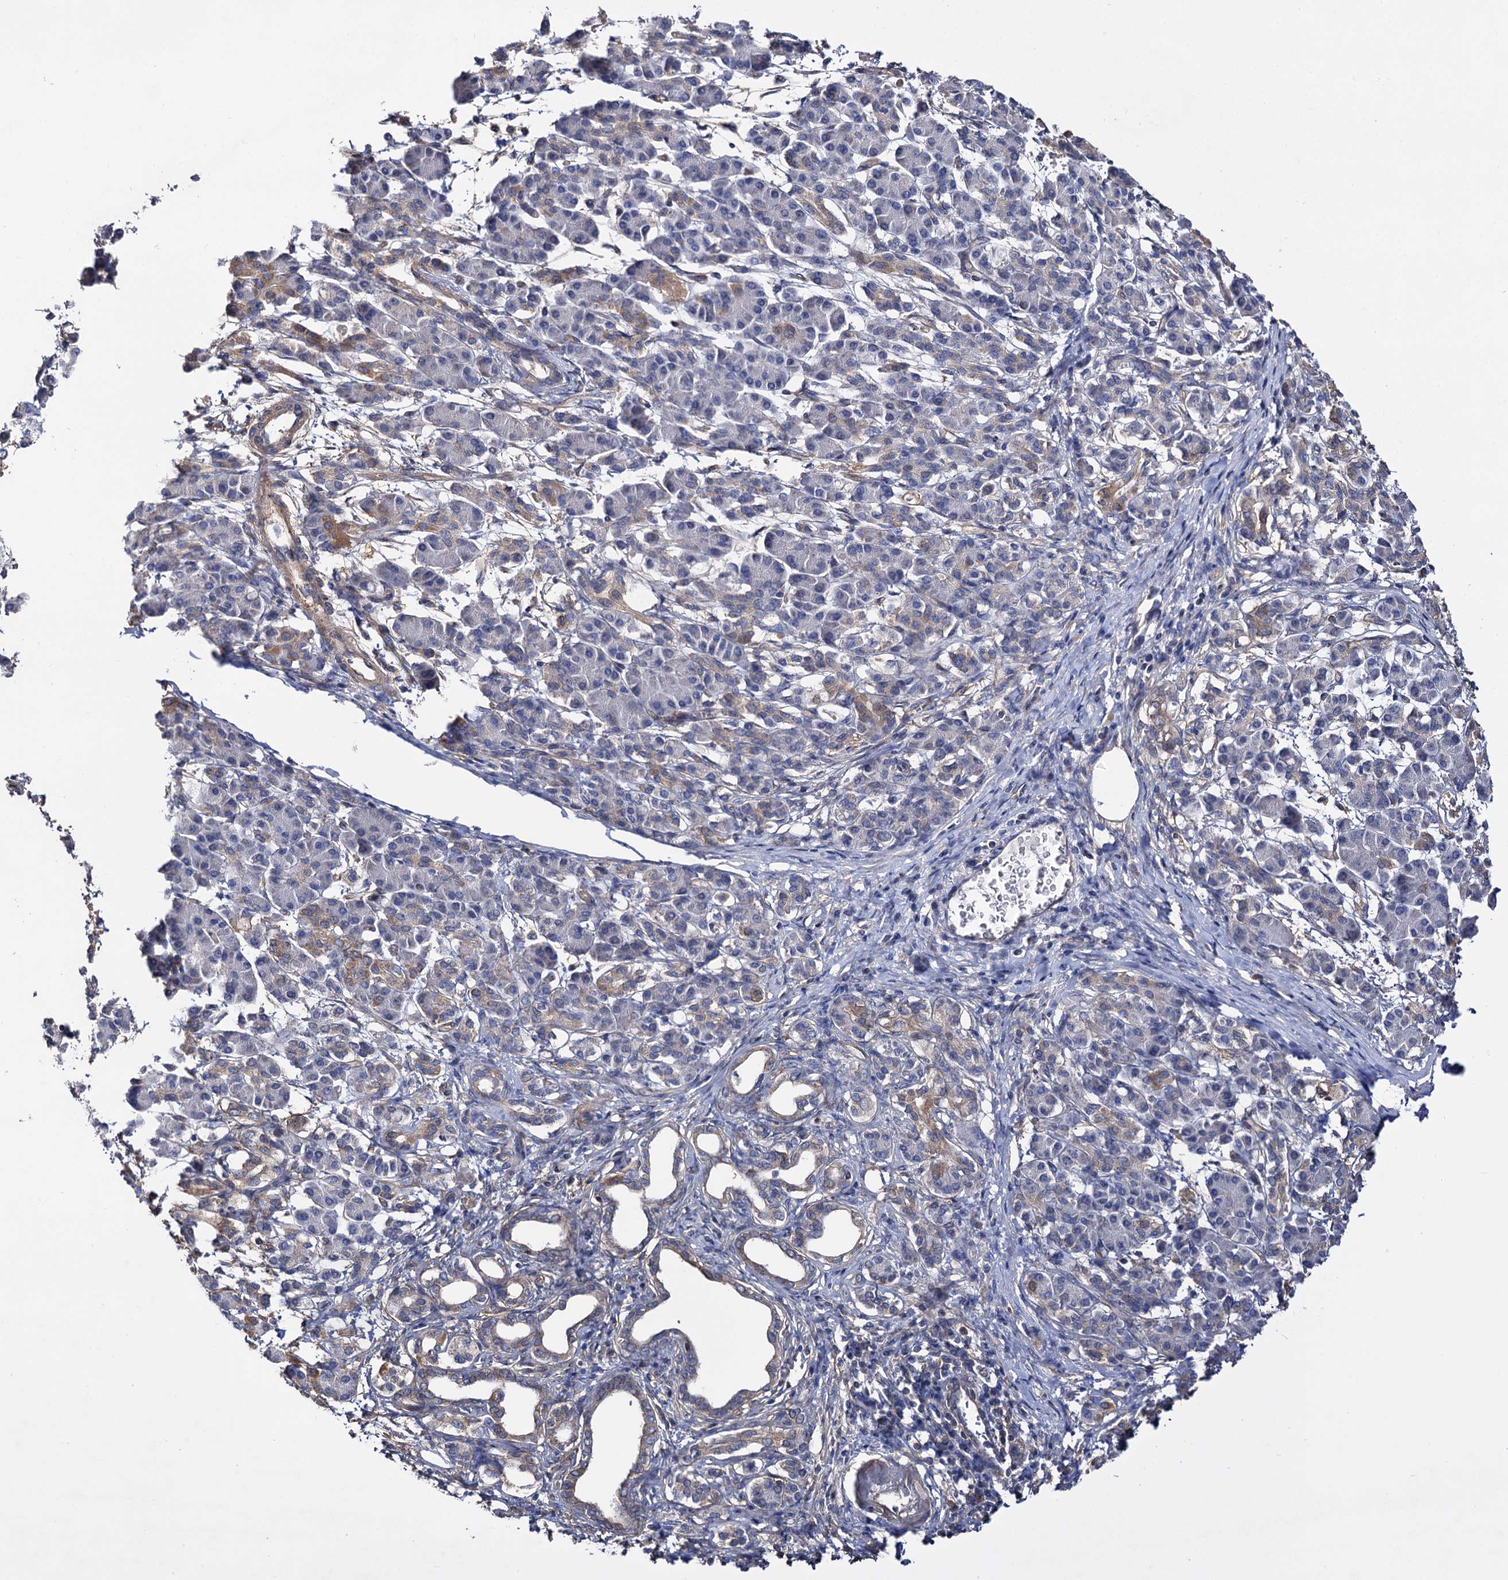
{"staining": {"intensity": "weak", "quantity": "<25%", "location": "cytoplasmic/membranous"}, "tissue": "pancreatic cancer", "cell_type": "Tumor cells", "image_type": "cancer", "snomed": [{"axis": "morphology", "description": "Adenocarcinoma, NOS"}, {"axis": "topography", "description": "Pancreas"}], "caption": "Immunohistochemistry (IHC) of adenocarcinoma (pancreatic) demonstrates no positivity in tumor cells. The staining is performed using DAB brown chromogen with nuclei counter-stained in using hematoxylin.", "gene": "IDI1", "patient": {"sex": "female", "age": 55}}